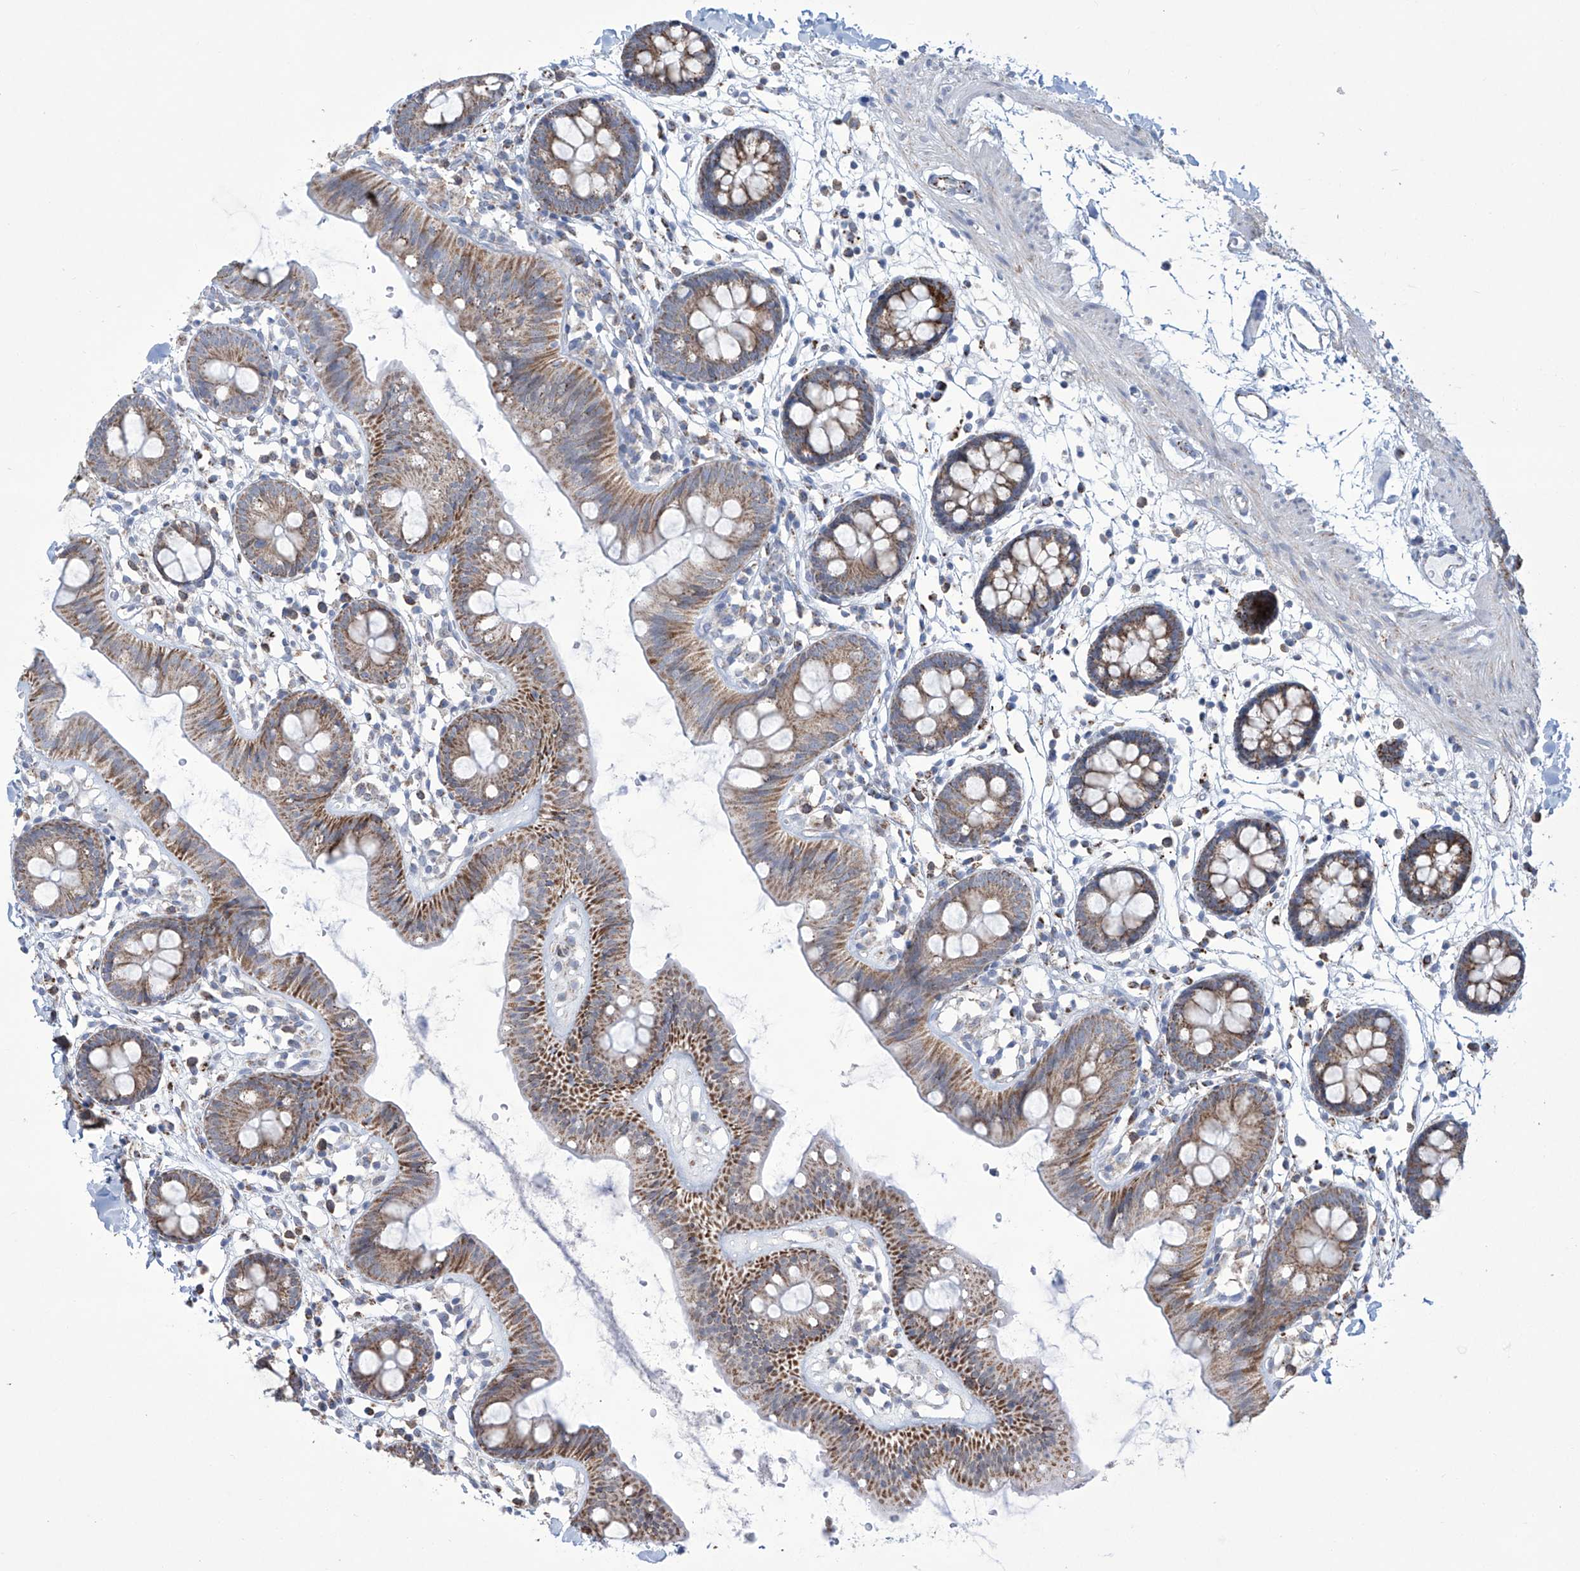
{"staining": {"intensity": "negative", "quantity": "none", "location": "none"}, "tissue": "colon", "cell_type": "Endothelial cells", "image_type": "normal", "snomed": [{"axis": "morphology", "description": "Normal tissue, NOS"}, {"axis": "topography", "description": "Colon"}], "caption": "DAB (3,3'-diaminobenzidine) immunohistochemical staining of benign human colon exhibits no significant positivity in endothelial cells. Brightfield microscopy of immunohistochemistry (IHC) stained with DAB (3,3'-diaminobenzidine) (brown) and hematoxylin (blue), captured at high magnification.", "gene": "ALDH6A1", "patient": {"sex": "male", "age": 56}}